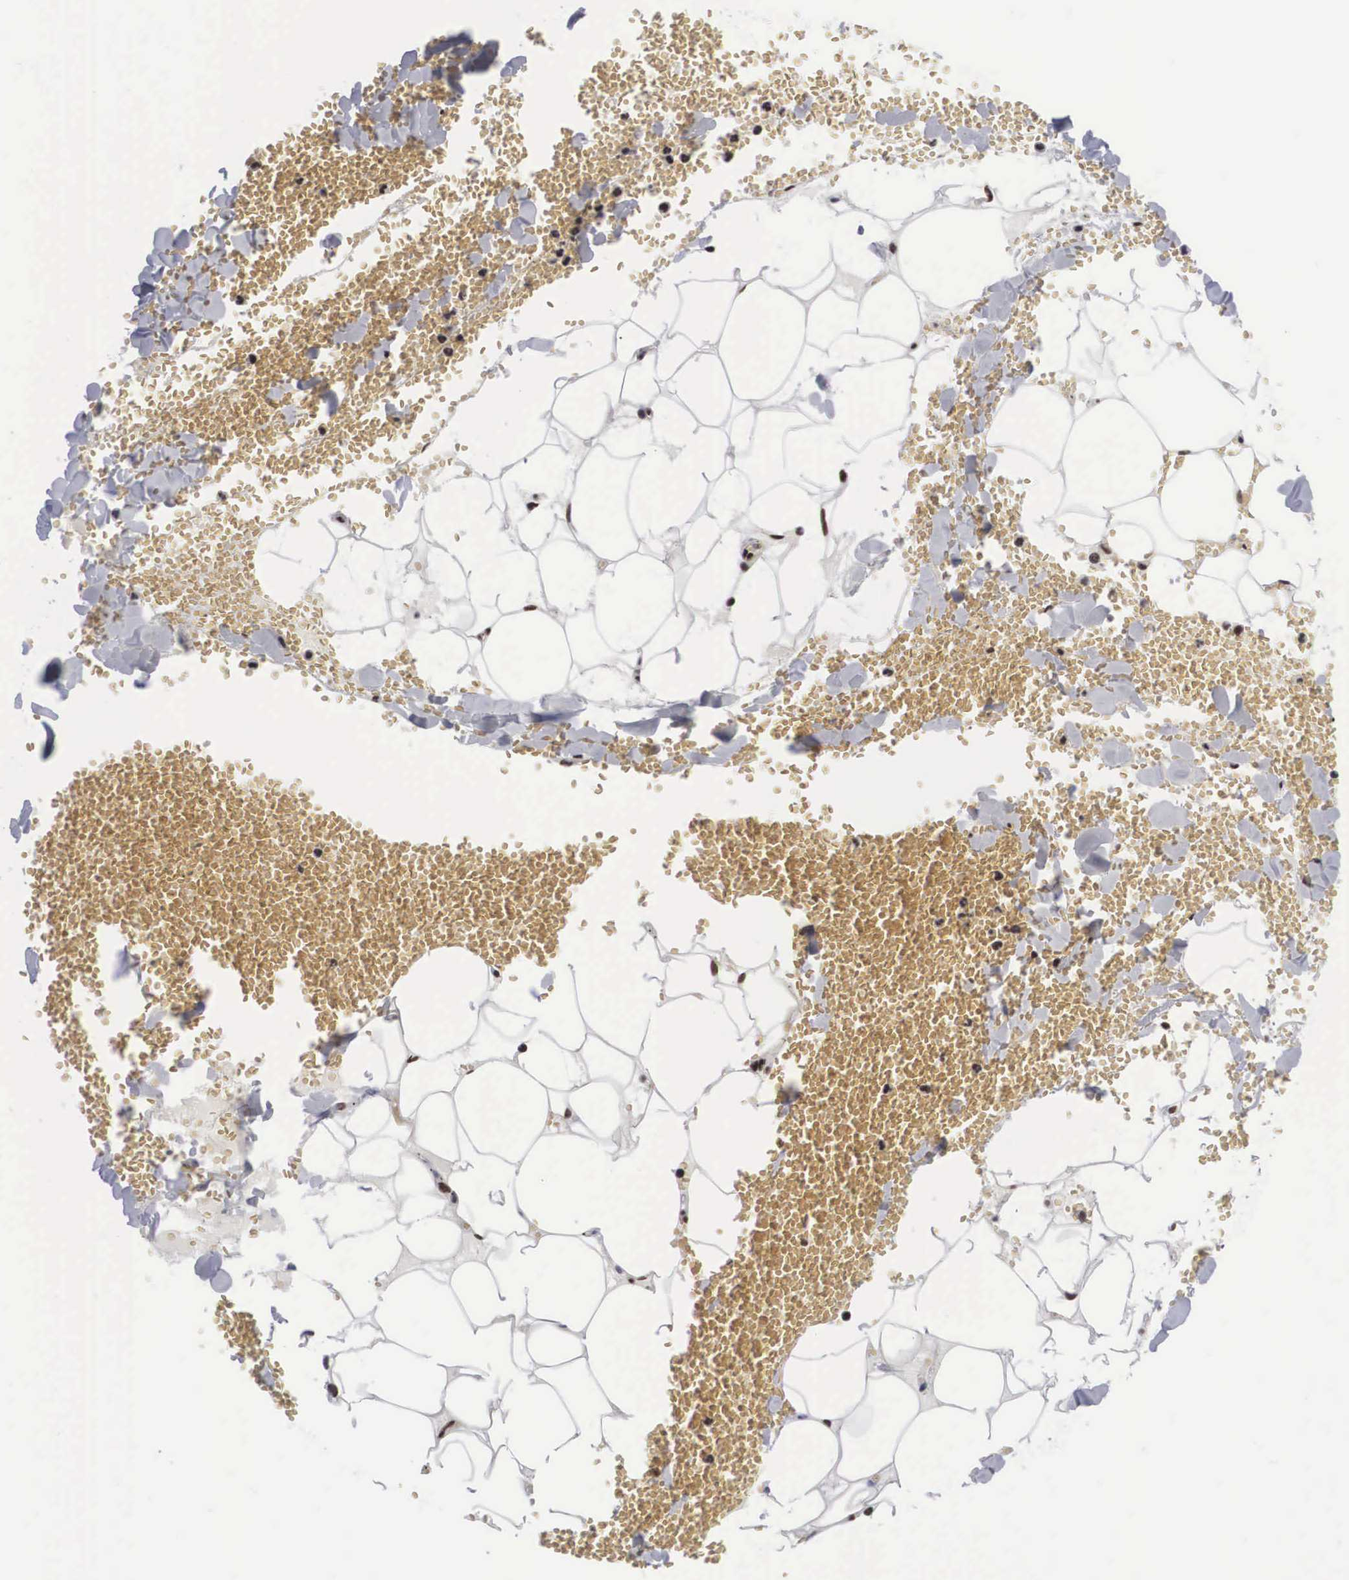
{"staining": {"intensity": "moderate", "quantity": ">75%", "location": "nuclear"}, "tissue": "adipose tissue", "cell_type": "Adipocytes", "image_type": "normal", "snomed": [{"axis": "morphology", "description": "Normal tissue, NOS"}, {"axis": "morphology", "description": "Inflammation, NOS"}, {"axis": "topography", "description": "Lymph node"}, {"axis": "topography", "description": "Peripheral nerve tissue"}], "caption": "Moderate nuclear protein positivity is identified in approximately >75% of adipocytes in adipose tissue. The protein is stained brown, and the nuclei are stained in blue (DAB IHC with brightfield microscopy, high magnification).", "gene": "ACIN1", "patient": {"sex": "male", "age": 52}}